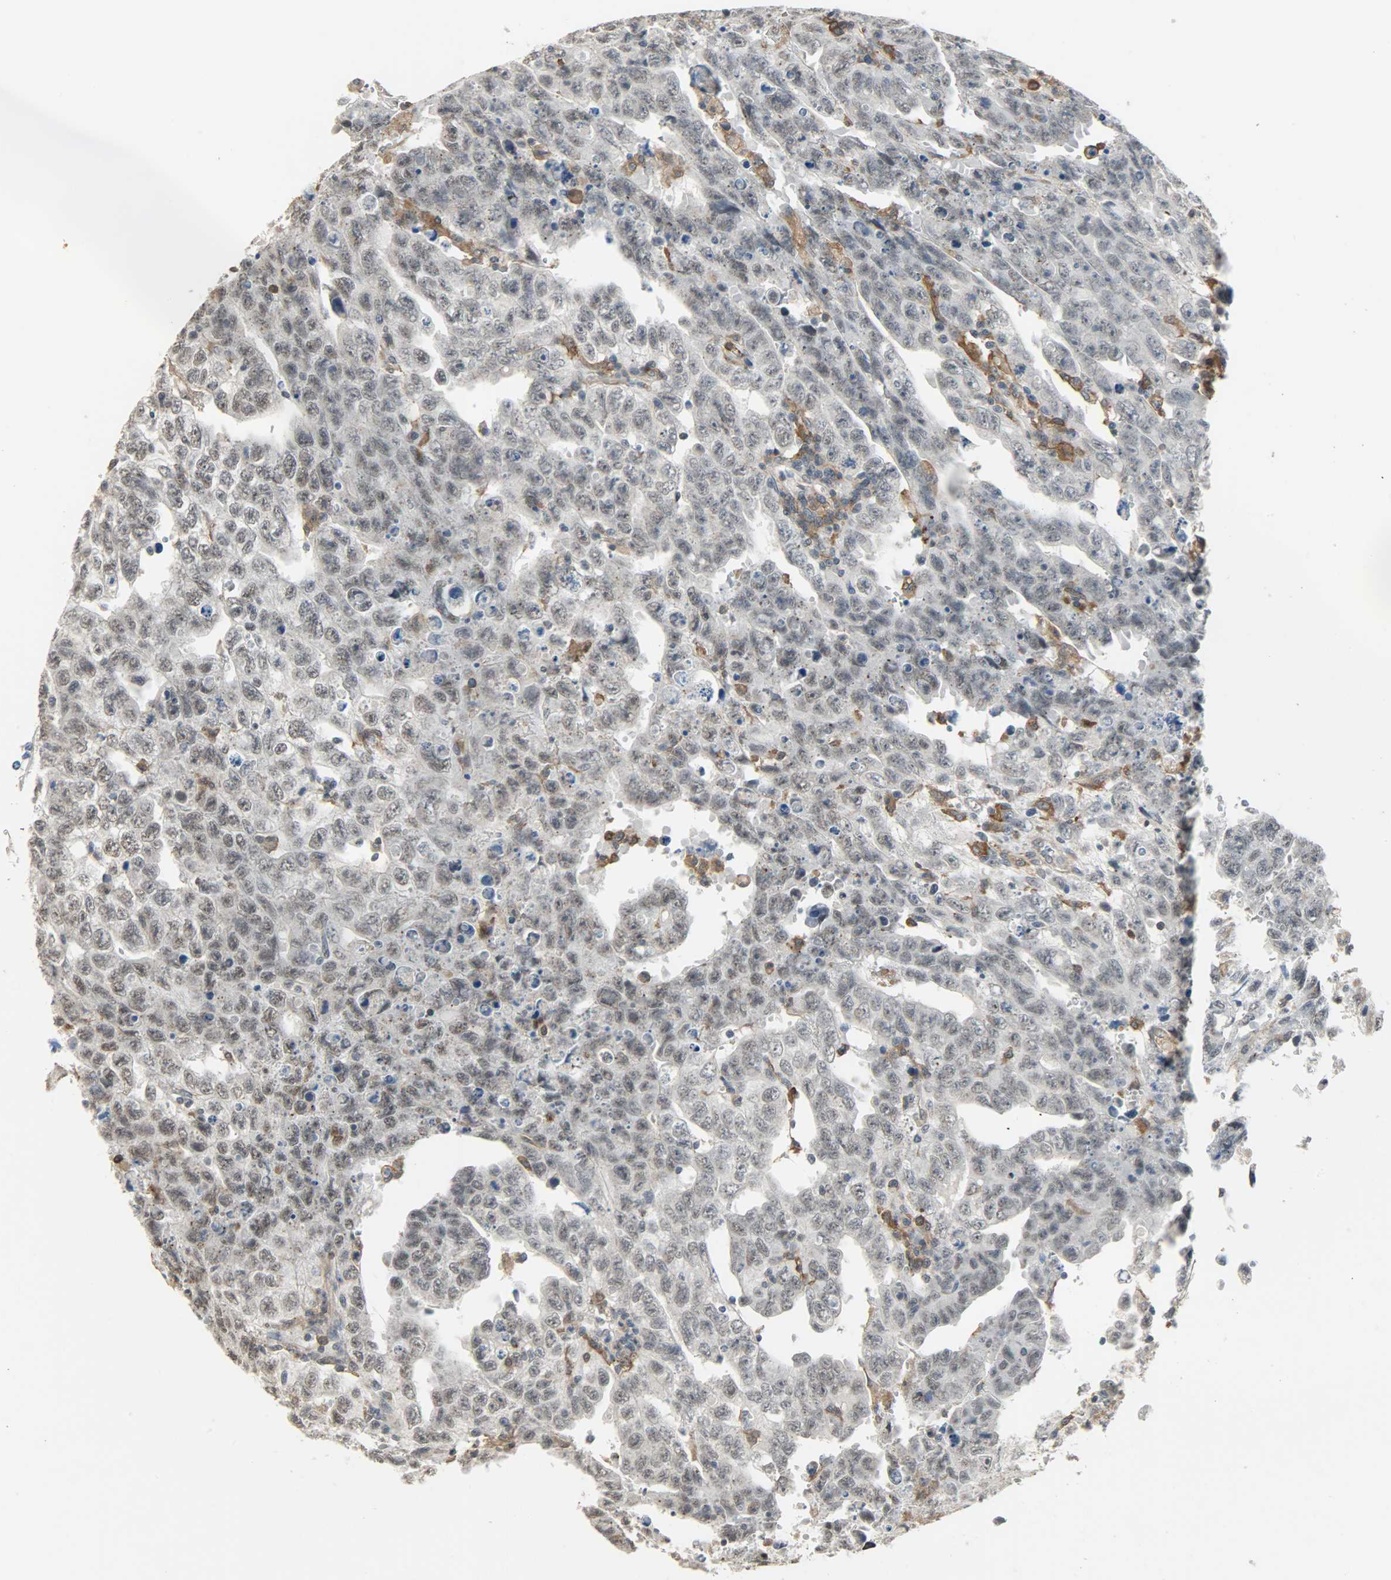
{"staining": {"intensity": "negative", "quantity": "none", "location": "none"}, "tissue": "testis cancer", "cell_type": "Tumor cells", "image_type": "cancer", "snomed": [{"axis": "morphology", "description": "Carcinoma, Embryonal, NOS"}, {"axis": "topography", "description": "Testis"}], "caption": "Human testis cancer (embryonal carcinoma) stained for a protein using immunohistochemistry (IHC) demonstrates no positivity in tumor cells.", "gene": "SKAP2", "patient": {"sex": "male", "age": 28}}